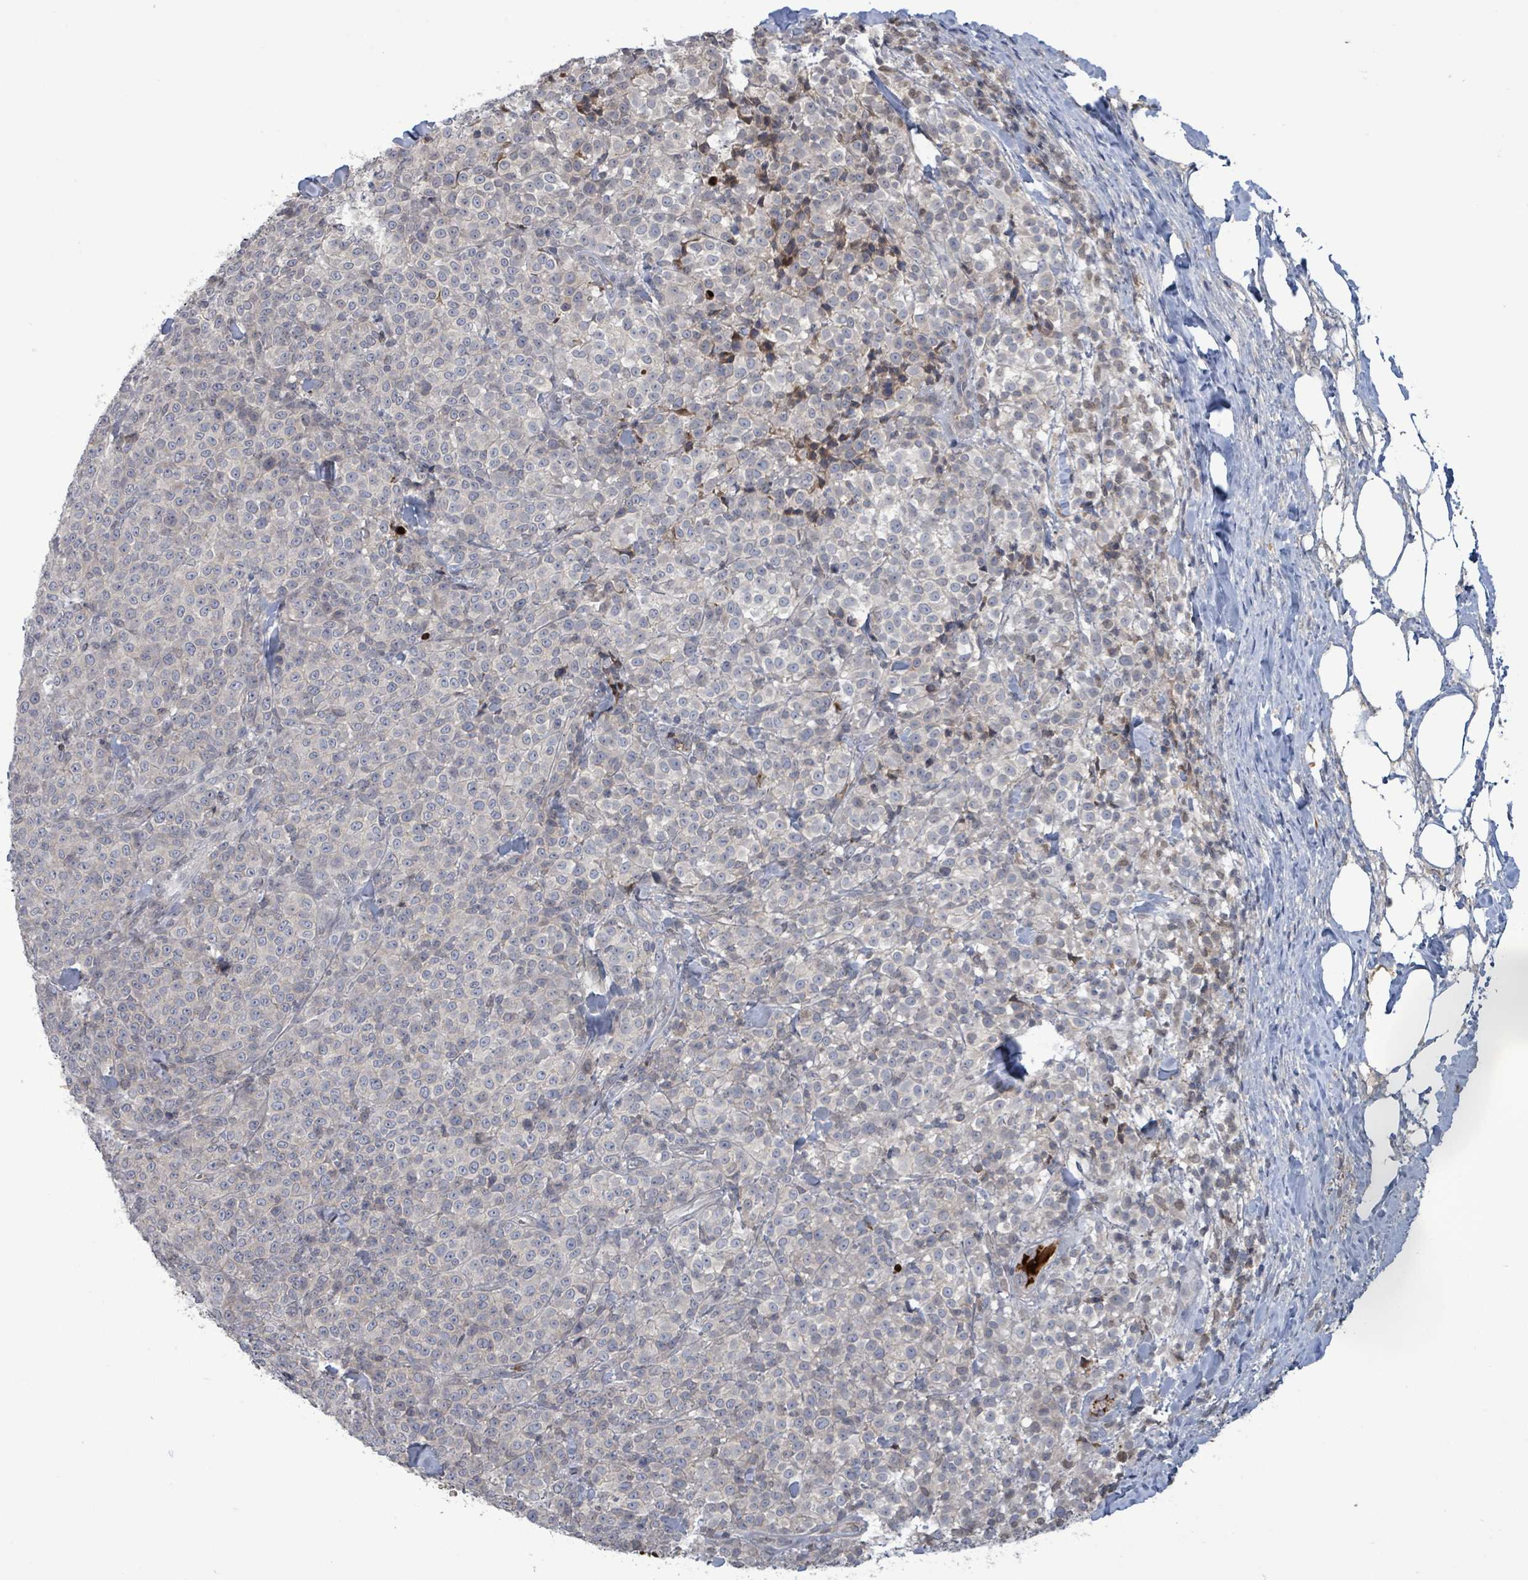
{"staining": {"intensity": "negative", "quantity": "none", "location": "none"}, "tissue": "melanoma", "cell_type": "Tumor cells", "image_type": "cancer", "snomed": [{"axis": "morphology", "description": "Normal tissue, NOS"}, {"axis": "morphology", "description": "Malignant melanoma, NOS"}, {"axis": "topography", "description": "Skin"}], "caption": "An IHC histopathology image of malignant melanoma is shown. There is no staining in tumor cells of malignant melanoma. The staining is performed using DAB brown chromogen with nuclei counter-stained in using hematoxylin.", "gene": "GRM8", "patient": {"sex": "female", "age": 34}}